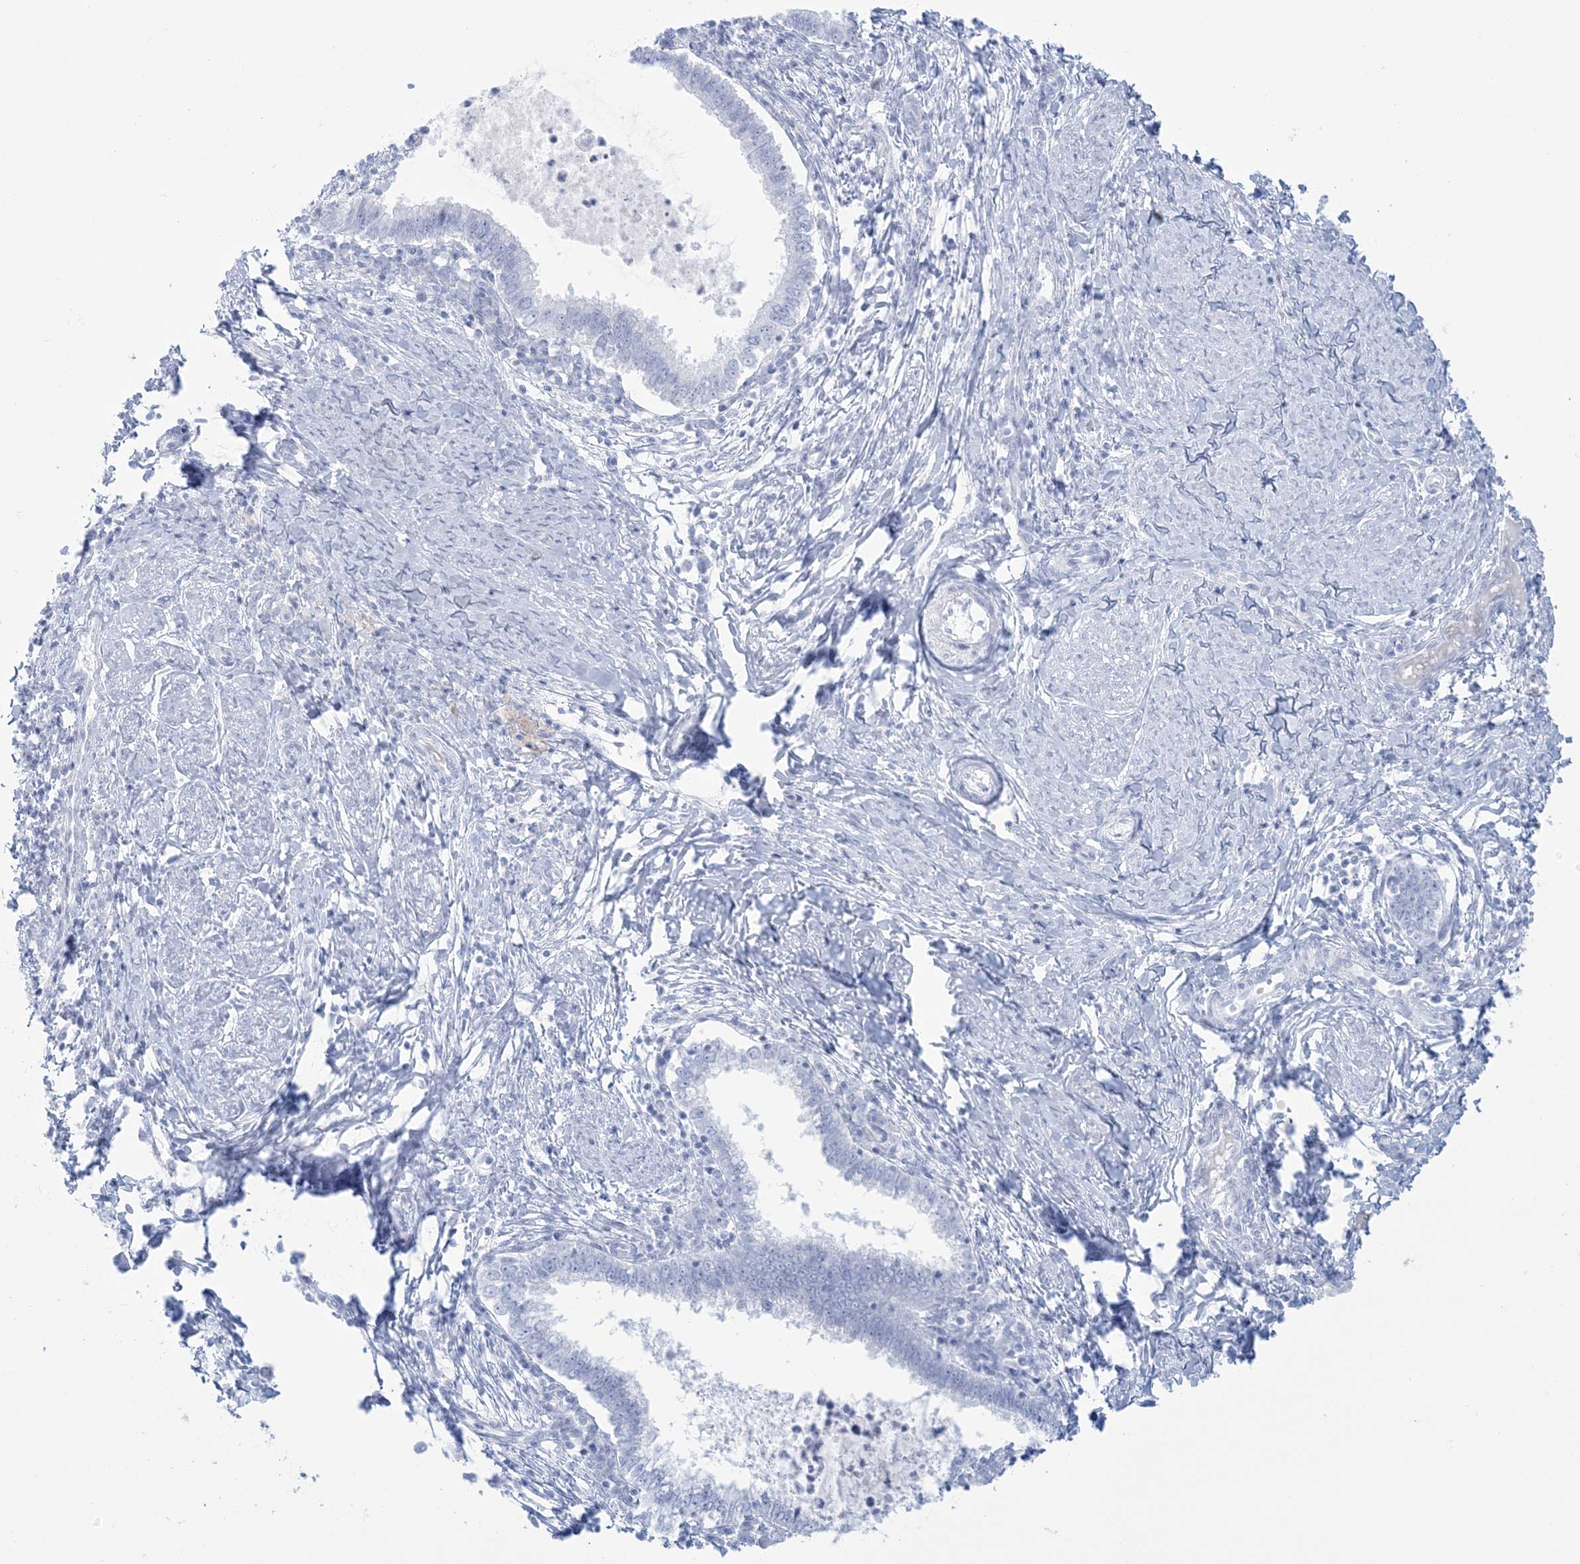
{"staining": {"intensity": "negative", "quantity": "none", "location": "none"}, "tissue": "cervical cancer", "cell_type": "Tumor cells", "image_type": "cancer", "snomed": [{"axis": "morphology", "description": "Adenocarcinoma, NOS"}, {"axis": "topography", "description": "Cervix"}], "caption": "This image is of cervical cancer (adenocarcinoma) stained with IHC to label a protein in brown with the nuclei are counter-stained blue. There is no staining in tumor cells.", "gene": "AGXT", "patient": {"sex": "female", "age": 36}}